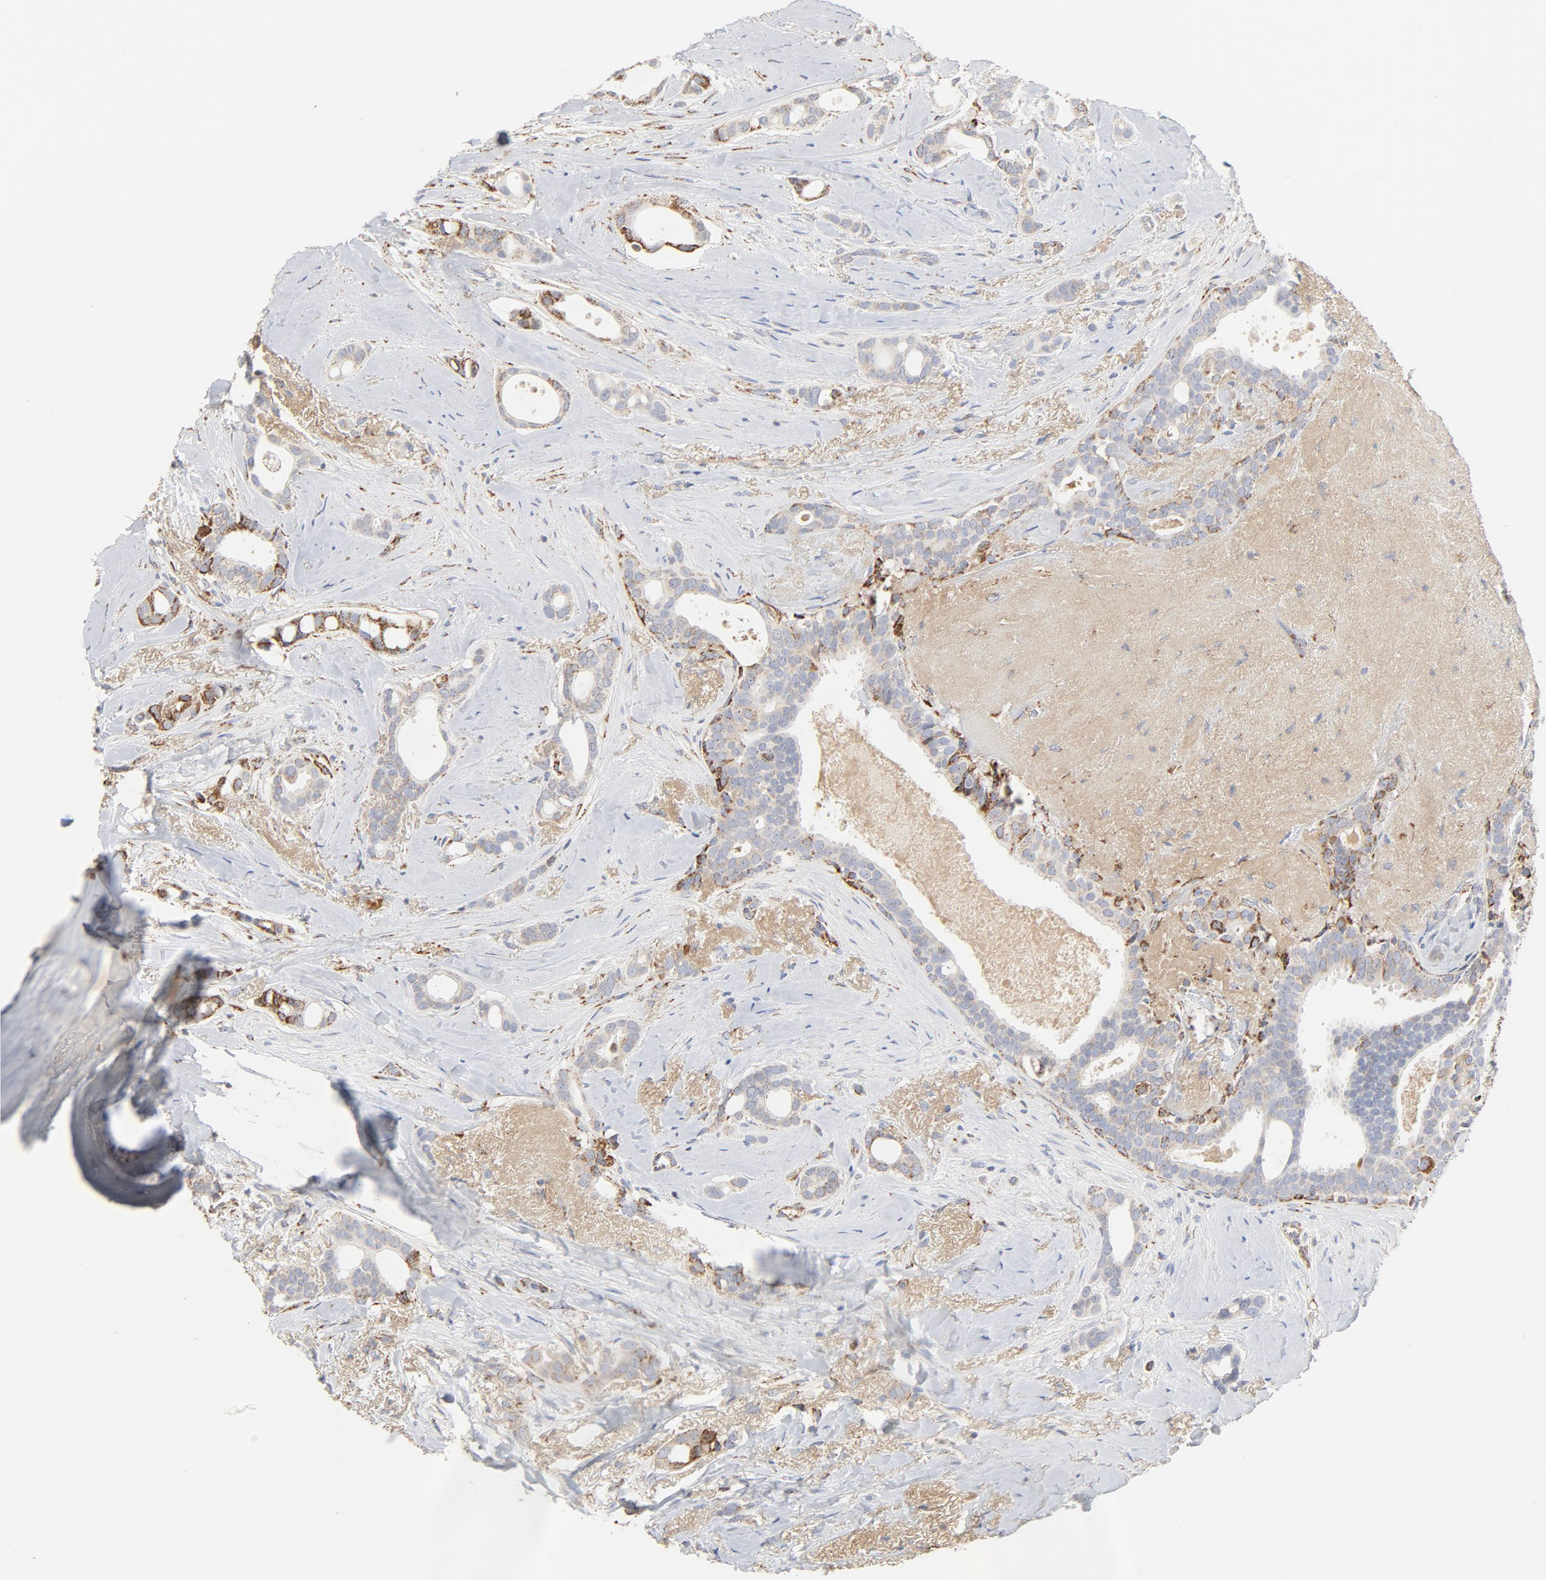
{"staining": {"intensity": "moderate", "quantity": "<25%", "location": "cytoplasmic/membranous"}, "tissue": "breast cancer", "cell_type": "Tumor cells", "image_type": "cancer", "snomed": [{"axis": "morphology", "description": "Duct carcinoma"}, {"axis": "topography", "description": "Breast"}], "caption": "Tumor cells show low levels of moderate cytoplasmic/membranous staining in approximately <25% of cells in breast intraductal carcinoma.", "gene": "PCNX4", "patient": {"sex": "female", "age": 54}}